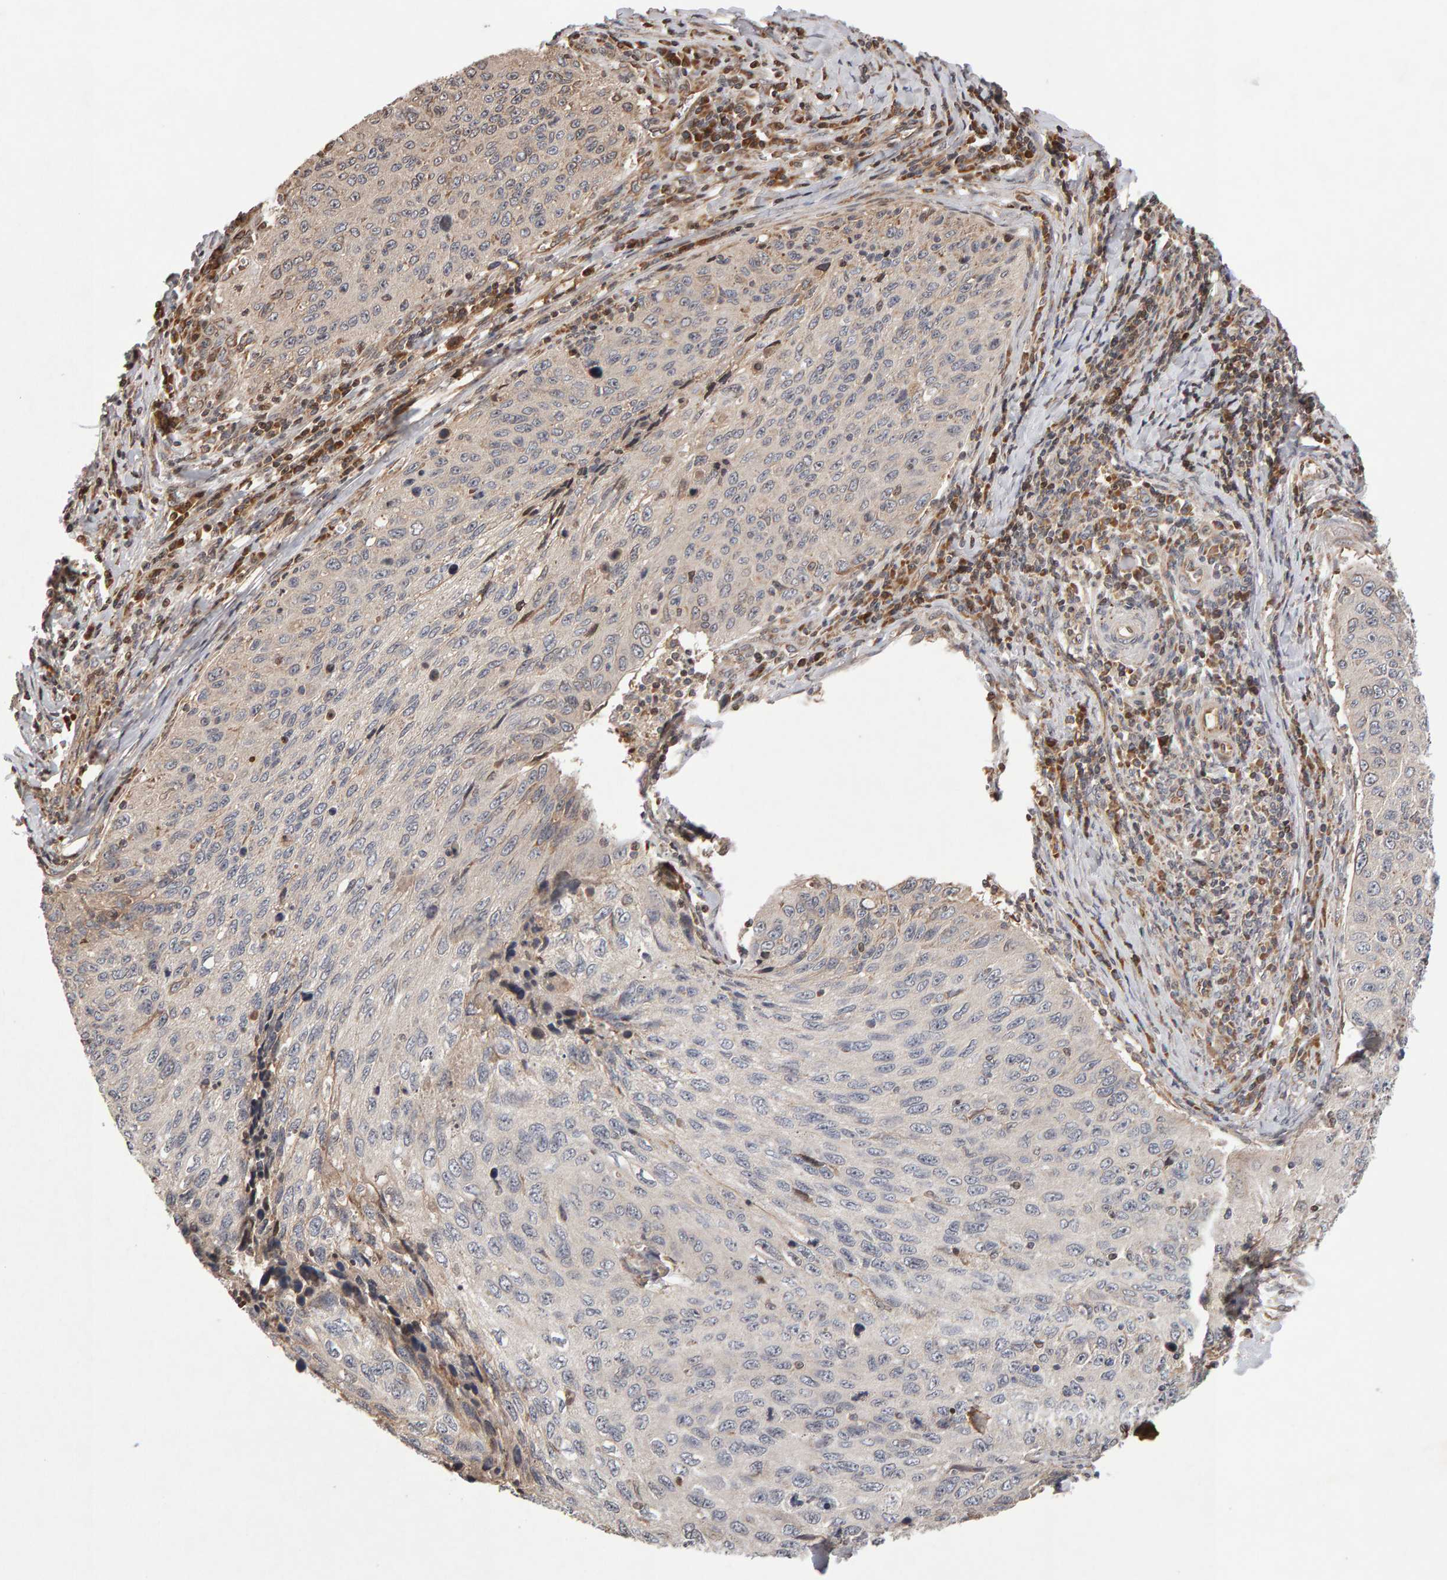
{"staining": {"intensity": "negative", "quantity": "none", "location": "none"}, "tissue": "cervical cancer", "cell_type": "Tumor cells", "image_type": "cancer", "snomed": [{"axis": "morphology", "description": "Squamous cell carcinoma, NOS"}, {"axis": "topography", "description": "Cervix"}], "caption": "This is a histopathology image of IHC staining of cervical squamous cell carcinoma, which shows no positivity in tumor cells.", "gene": "LZTS1", "patient": {"sex": "female", "age": 53}}